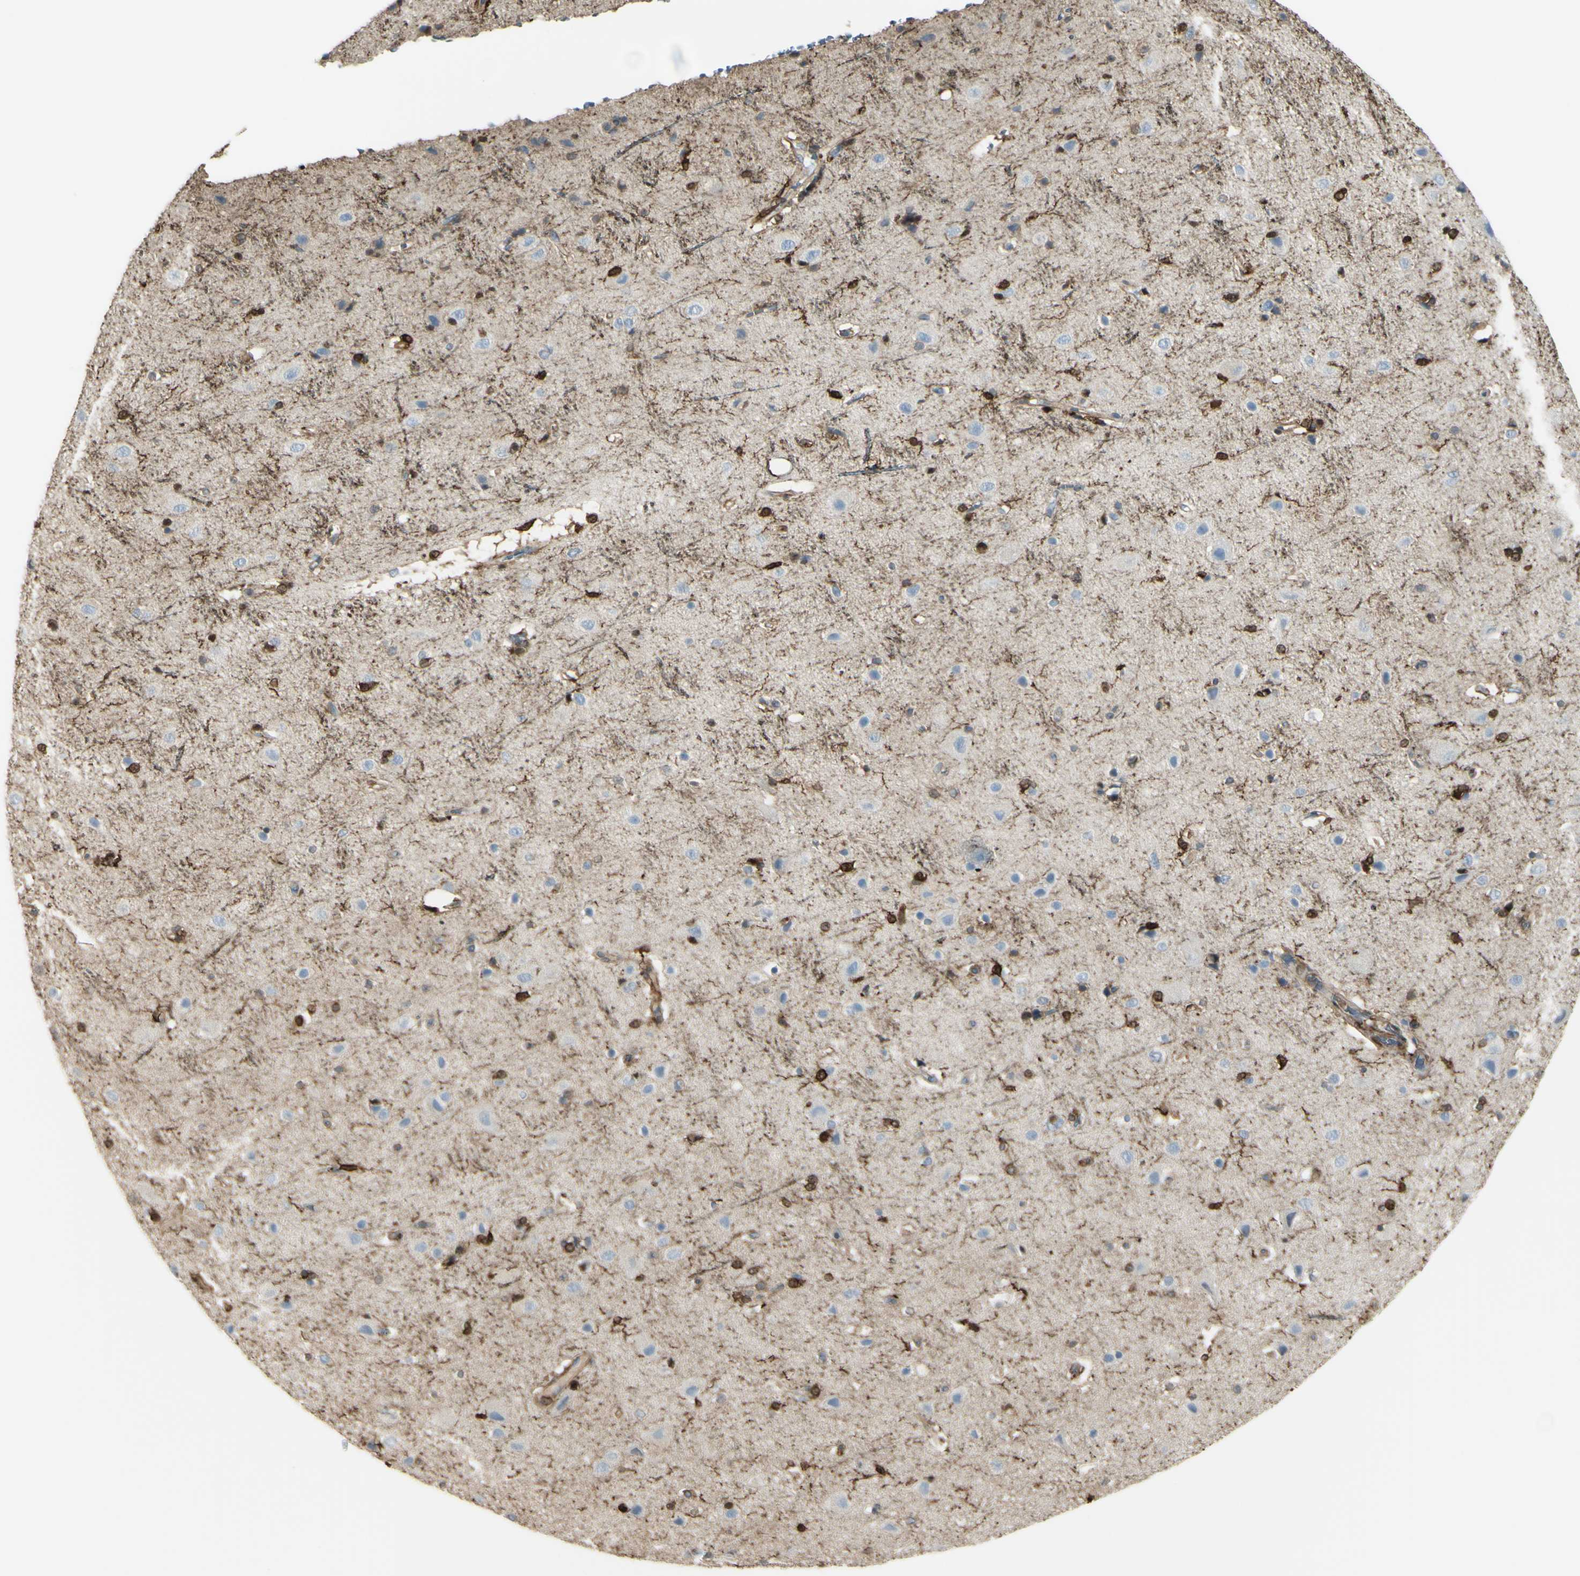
{"staining": {"intensity": "negative", "quantity": "none", "location": "none"}, "tissue": "cerebral cortex", "cell_type": "Endothelial cells", "image_type": "normal", "snomed": [{"axis": "morphology", "description": "Normal tissue, NOS"}, {"axis": "topography", "description": "Cerebral cortex"}], "caption": "IHC micrograph of unremarkable cerebral cortex: cerebral cortex stained with DAB (3,3'-diaminobenzidine) exhibits no significant protein staining in endothelial cells. The staining was performed using DAB (3,3'-diaminobenzidine) to visualize the protein expression in brown, while the nuclei were stained in blue with hematoxylin (Magnification: 20x).", "gene": "GSN", "patient": {"sex": "female", "age": 54}}